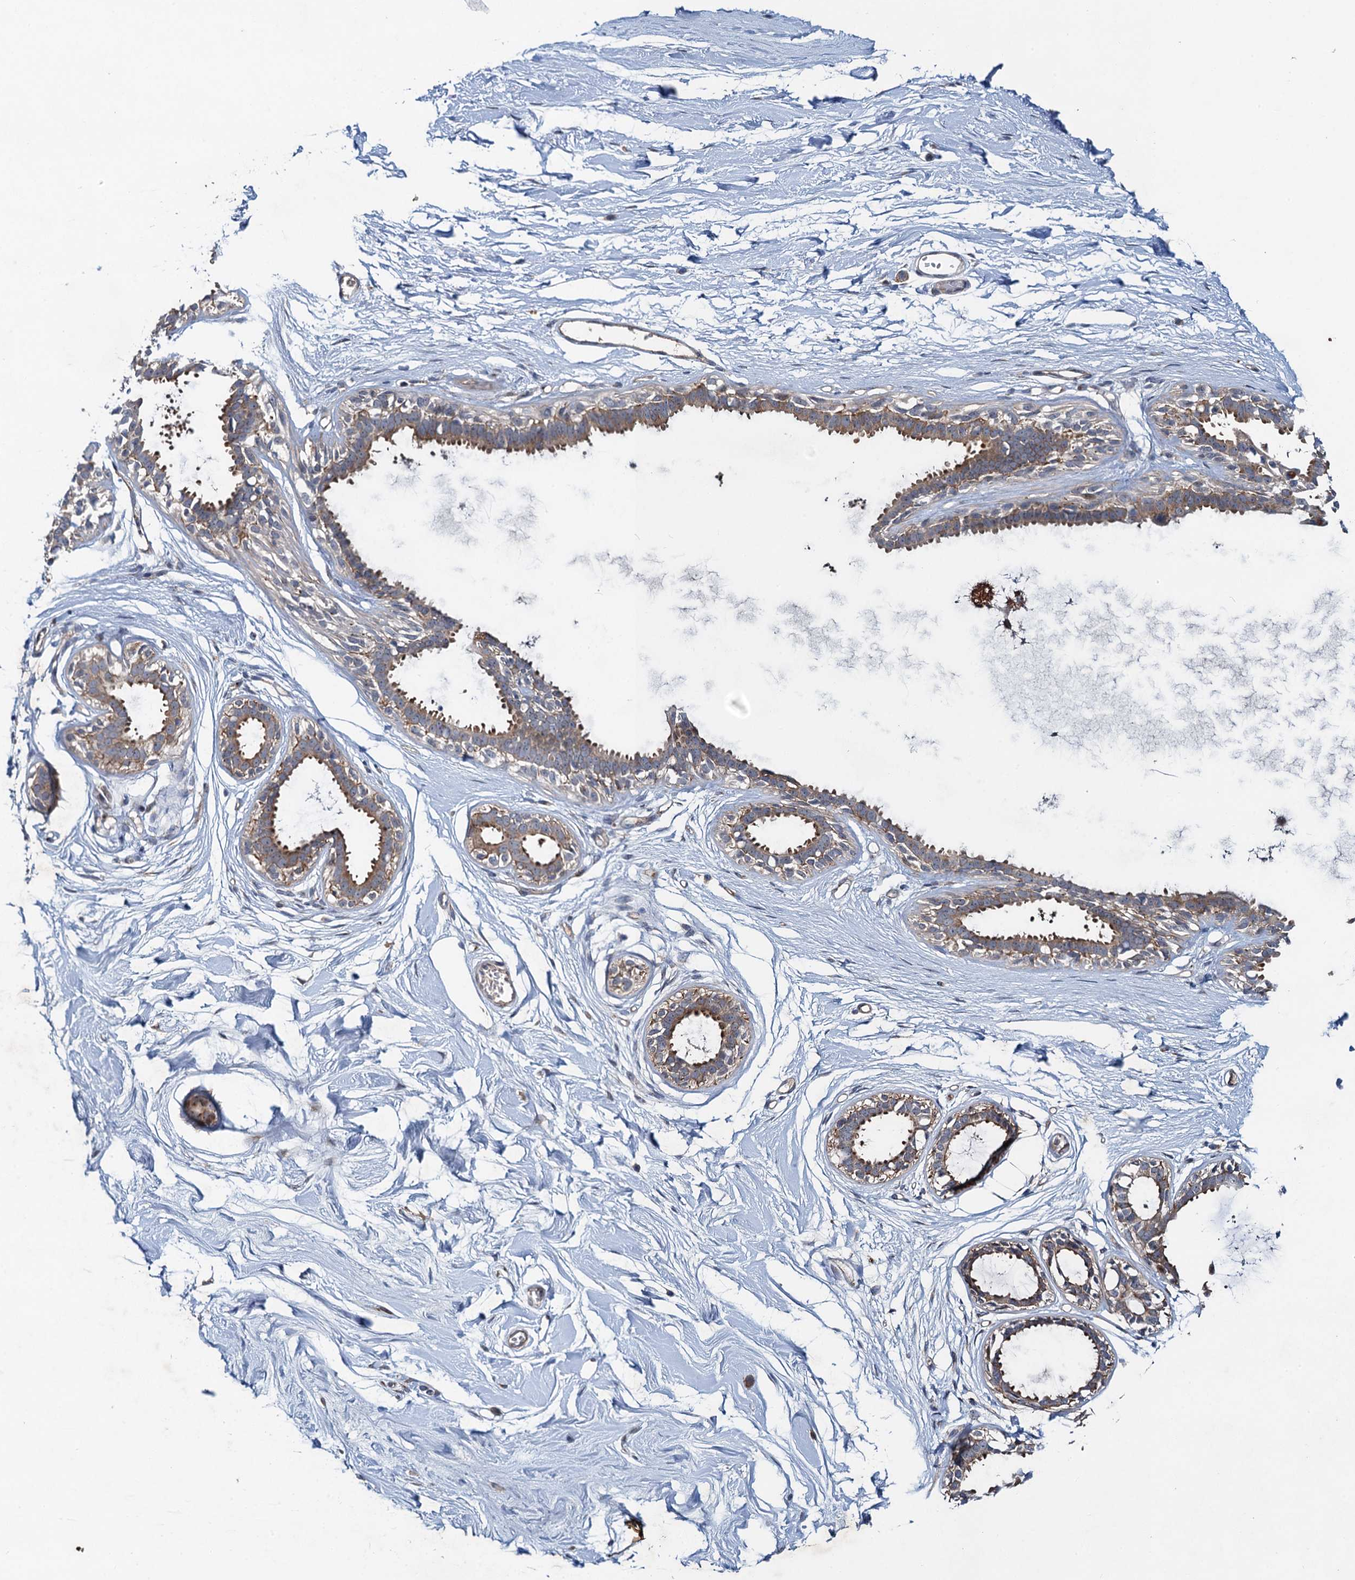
{"staining": {"intensity": "moderate", "quantity": ">75%", "location": "cytoplasmic/membranous"}, "tissue": "breast", "cell_type": "Adipocytes", "image_type": "normal", "snomed": [{"axis": "morphology", "description": "Normal tissue, NOS"}, {"axis": "topography", "description": "Breast"}], "caption": "A micrograph of human breast stained for a protein displays moderate cytoplasmic/membranous brown staining in adipocytes. The protein is shown in brown color, while the nuclei are stained blue.", "gene": "NBEA", "patient": {"sex": "female", "age": 45}}